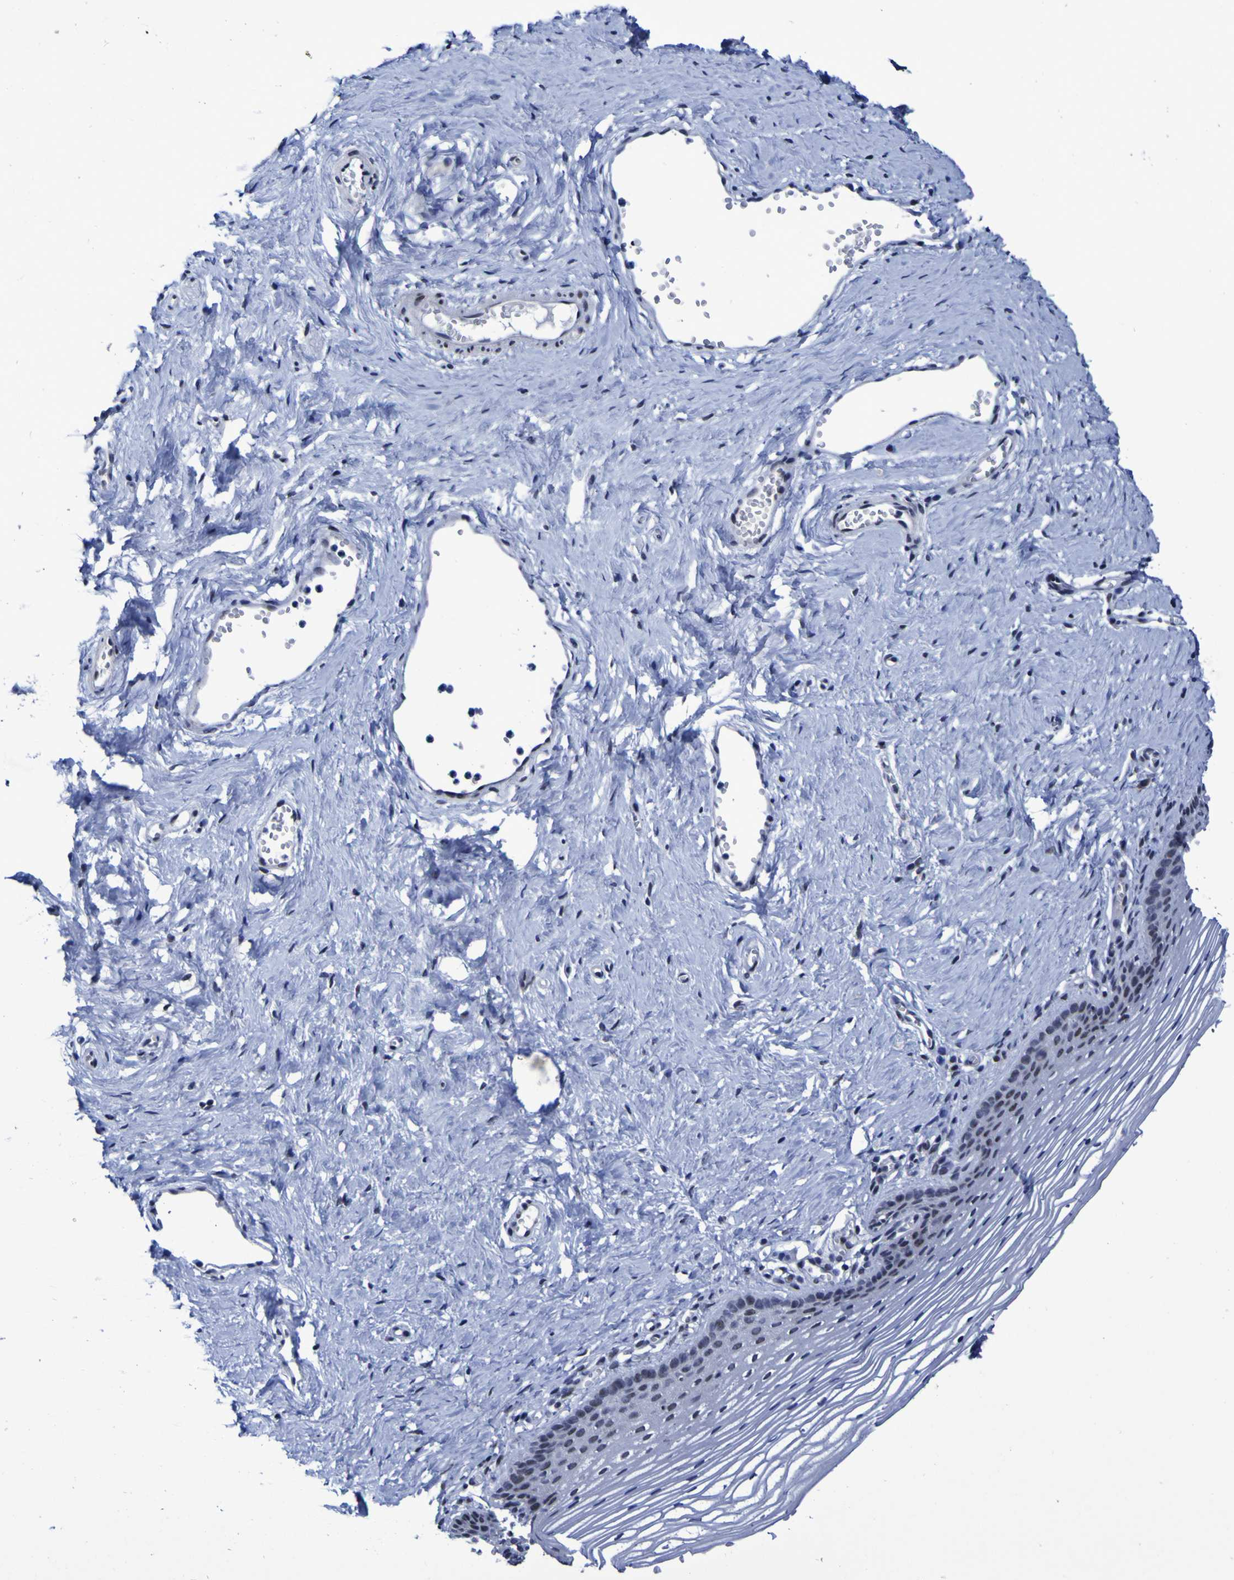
{"staining": {"intensity": "weak", "quantity": "<25%", "location": "nuclear"}, "tissue": "vagina", "cell_type": "Squamous epithelial cells", "image_type": "normal", "snomed": [{"axis": "morphology", "description": "Normal tissue, NOS"}, {"axis": "topography", "description": "Vagina"}], "caption": "Squamous epithelial cells show no significant expression in normal vagina.", "gene": "MBD3", "patient": {"sex": "female", "age": 32}}